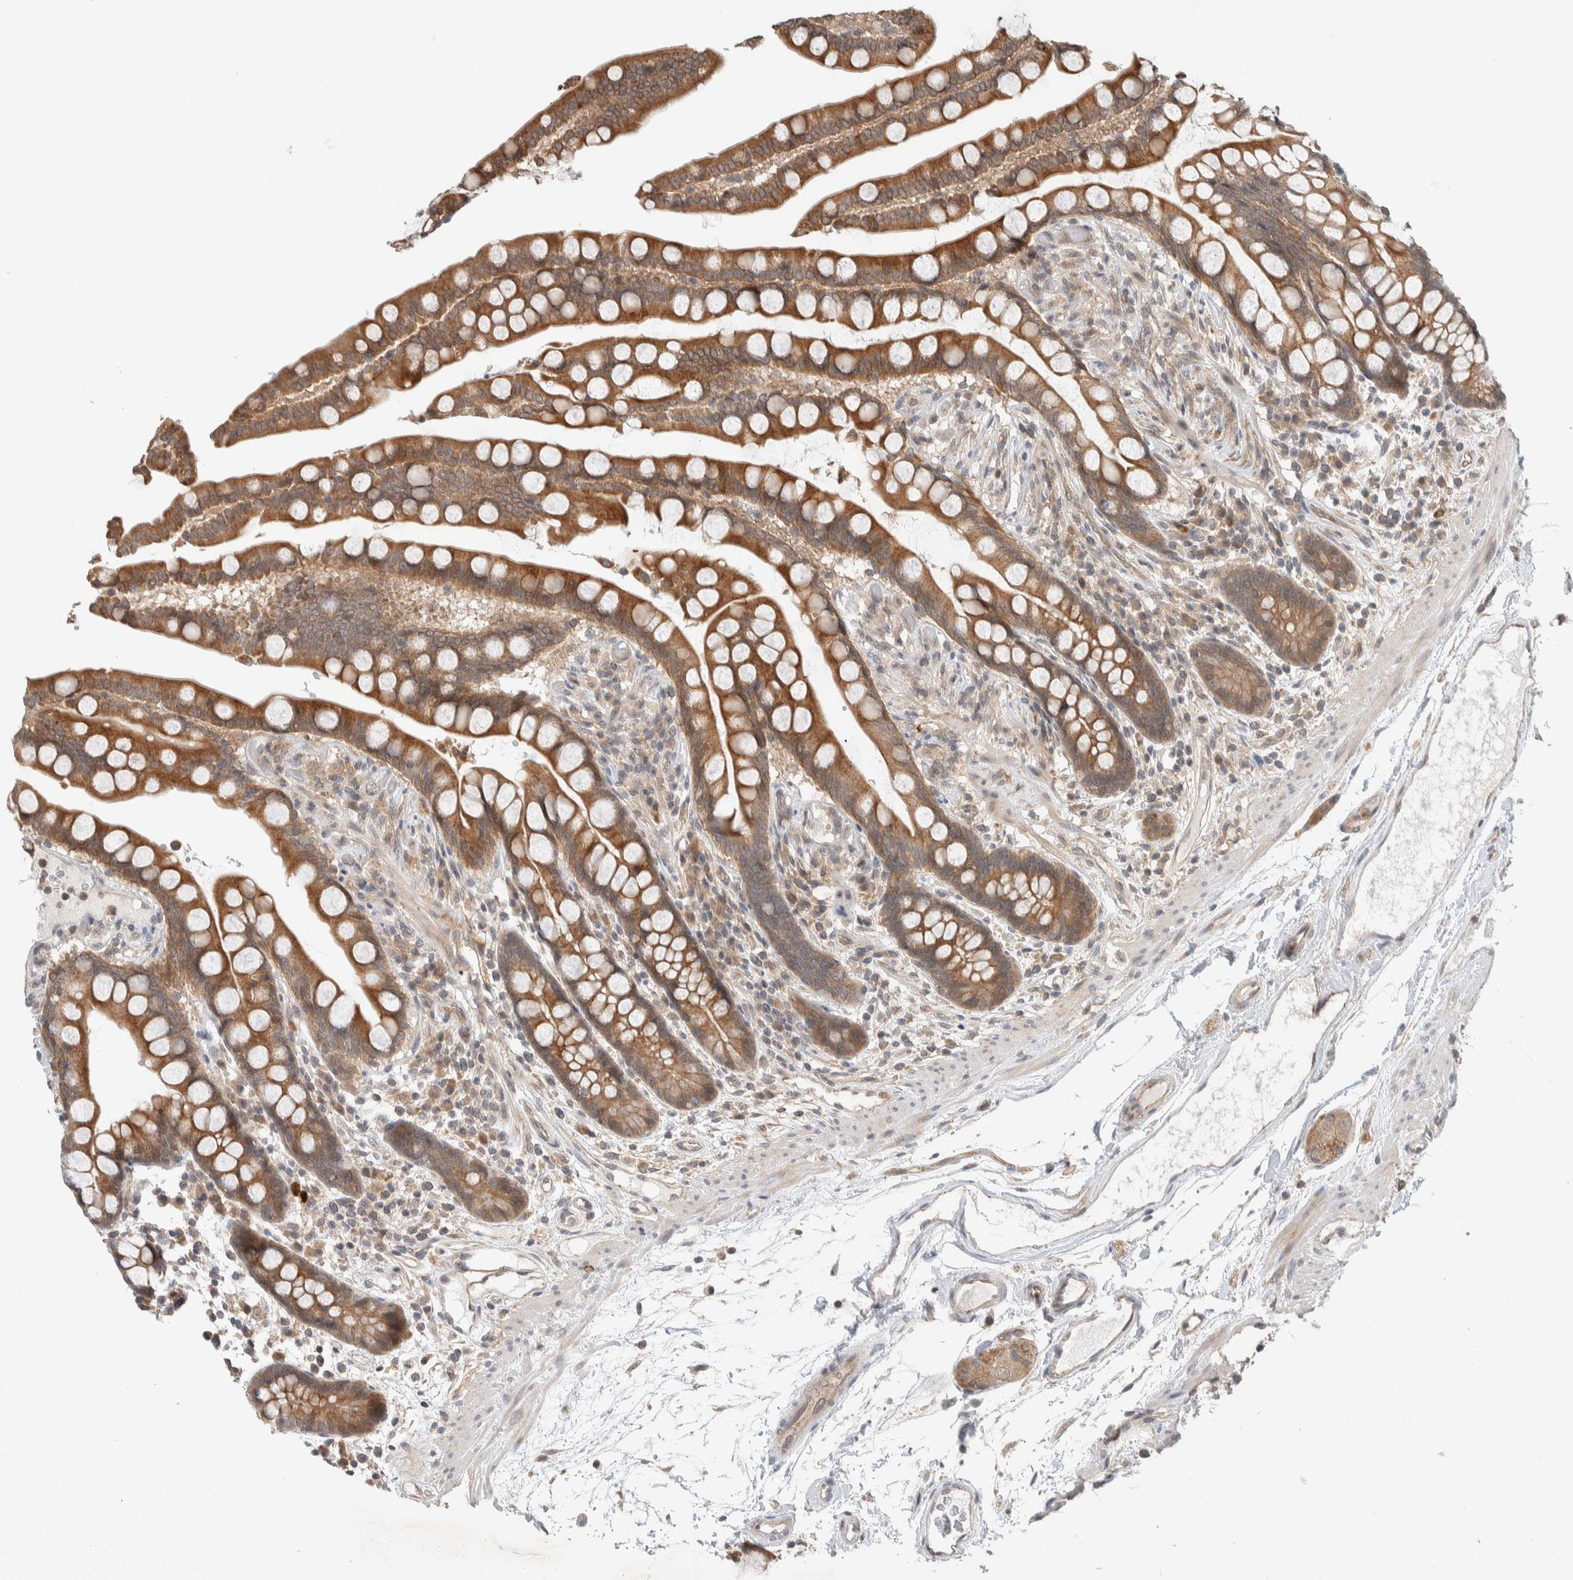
{"staining": {"intensity": "weak", "quantity": "<25%", "location": "cytoplasmic/membranous"}, "tissue": "colon", "cell_type": "Endothelial cells", "image_type": "normal", "snomed": [{"axis": "morphology", "description": "Normal tissue, NOS"}, {"axis": "topography", "description": "Colon"}], "caption": "Immunohistochemistry (IHC) photomicrograph of normal colon: colon stained with DAB exhibits no significant protein staining in endothelial cells.", "gene": "DEPTOR", "patient": {"sex": "male", "age": 73}}